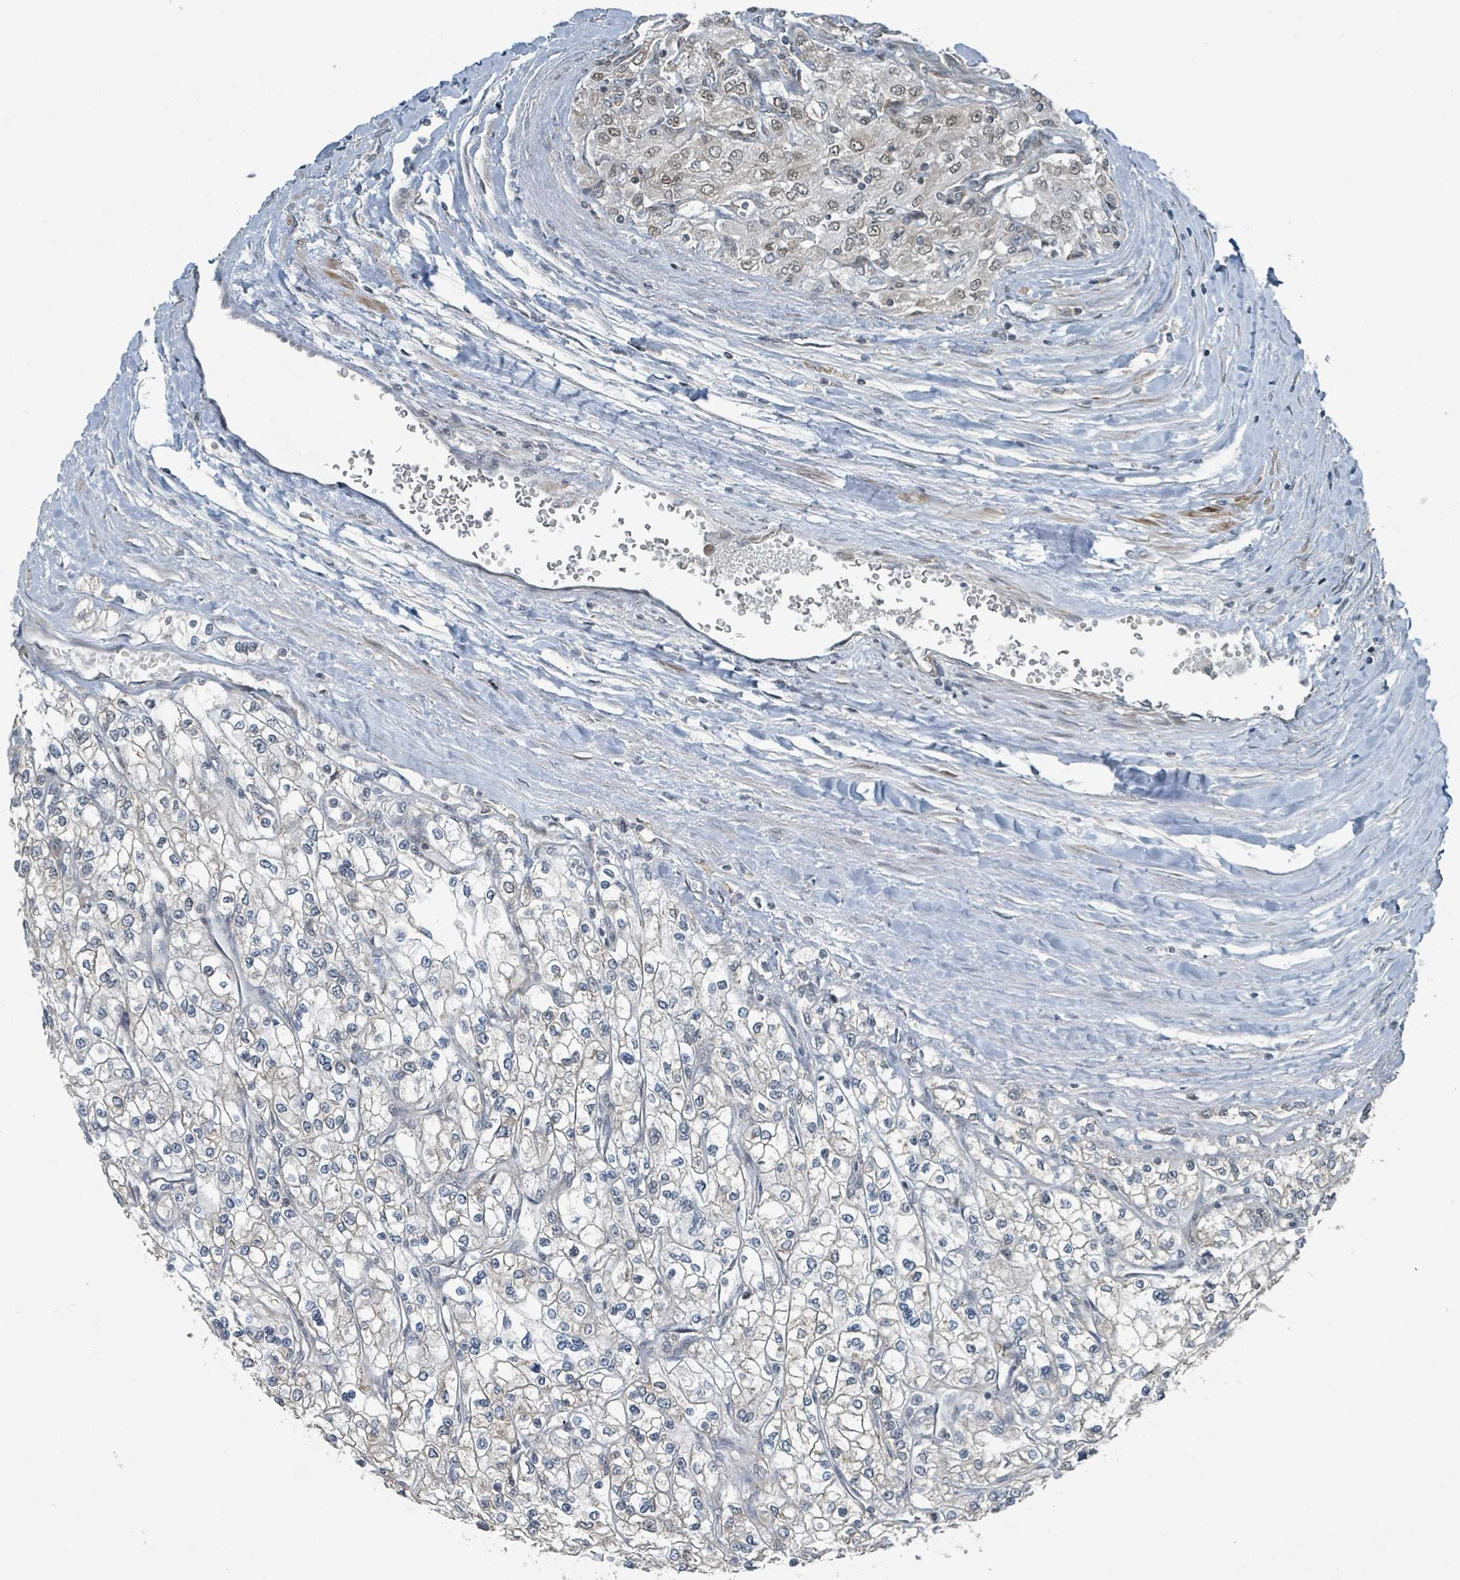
{"staining": {"intensity": "negative", "quantity": "none", "location": "none"}, "tissue": "renal cancer", "cell_type": "Tumor cells", "image_type": "cancer", "snomed": [{"axis": "morphology", "description": "Adenocarcinoma, NOS"}, {"axis": "topography", "description": "Kidney"}], "caption": "A high-resolution photomicrograph shows immunohistochemistry (IHC) staining of renal cancer (adenocarcinoma), which shows no significant positivity in tumor cells.", "gene": "PHIP", "patient": {"sex": "male", "age": 80}}